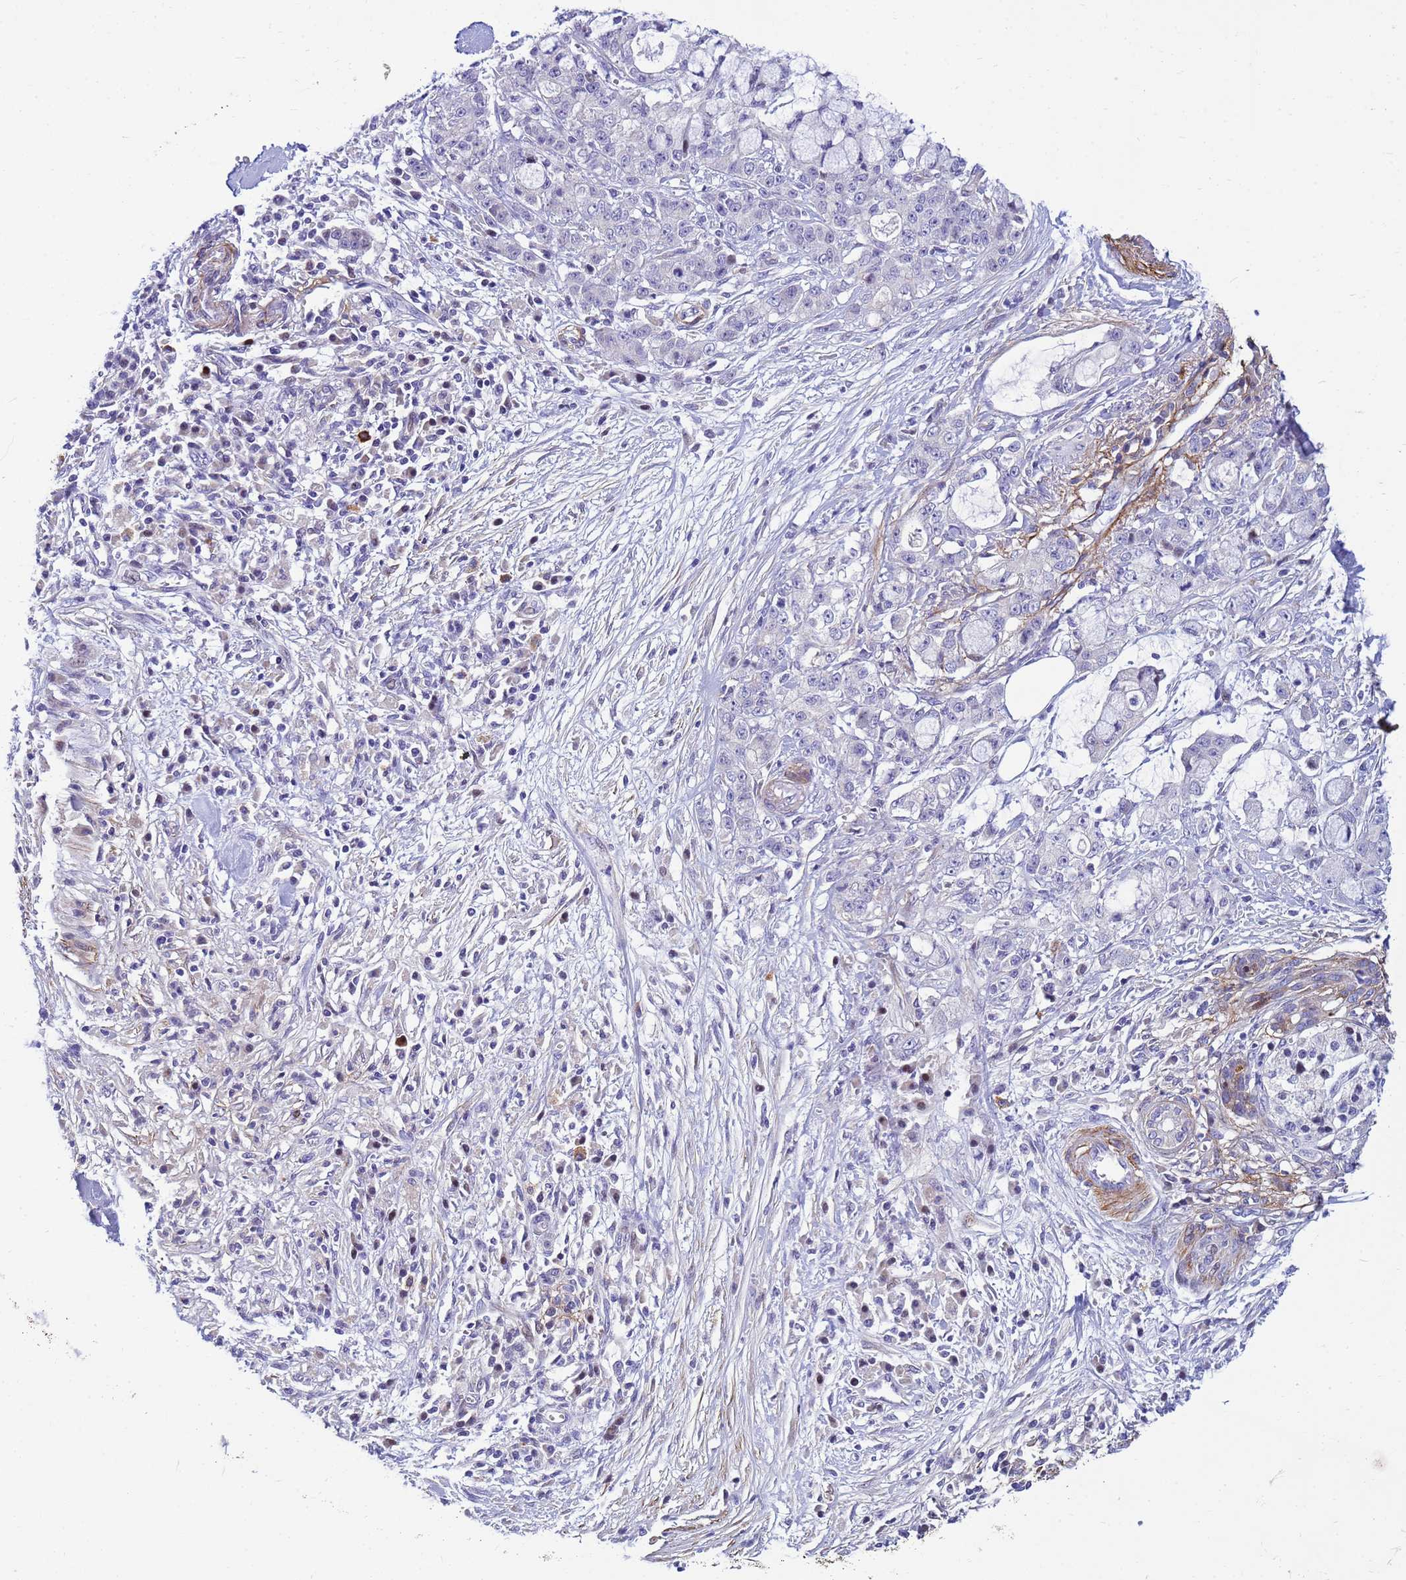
{"staining": {"intensity": "negative", "quantity": "none", "location": "none"}, "tissue": "pancreatic cancer", "cell_type": "Tumor cells", "image_type": "cancer", "snomed": [{"axis": "morphology", "description": "Adenocarcinoma, NOS"}, {"axis": "topography", "description": "Pancreas"}], "caption": "Immunohistochemistry (IHC) of pancreatic adenocarcinoma reveals no staining in tumor cells.", "gene": "P2RX7", "patient": {"sex": "female", "age": 73}}